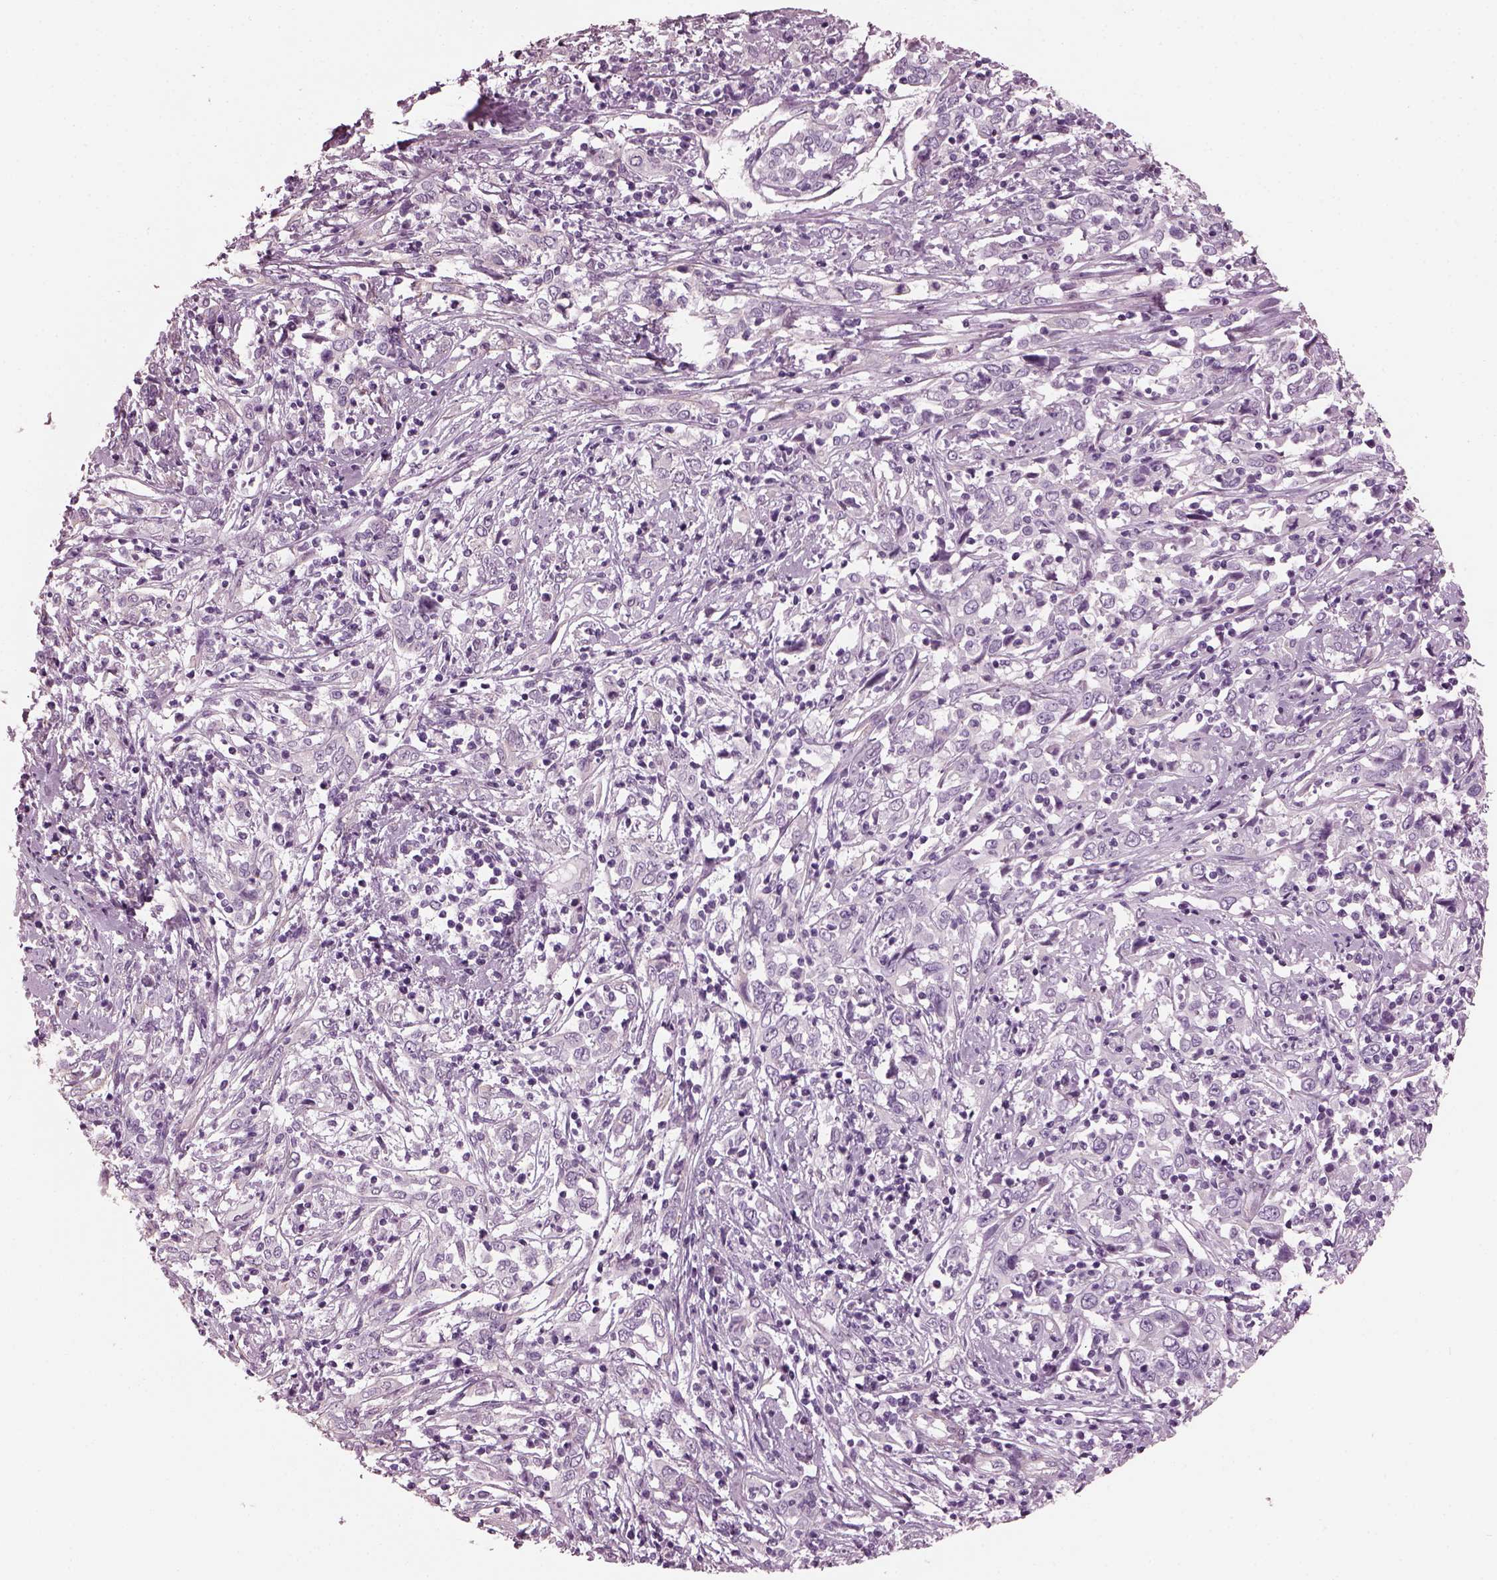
{"staining": {"intensity": "negative", "quantity": "none", "location": "none"}, "tissue": "cervical cancer", "cell_type": "Tumor cells", "image_type": "cancer", "snomed": [{"axis": "morphology", "description": "Adenocarcinoma, NOS"}, {"axis": "topography", "description": "Cervix"}], "caption": "IHC photomicrograph of human cervical cancer (adenocarcinoma) stained for a protein (brown), which reveals no positivity in tumor cells. (Stains: DAB IHC with hematoxylin counter stain, Microscopy: brightfield microscopy at high magnification).", "gene": "BFSP1", "patient": {"sex": "female", "age": 40}}